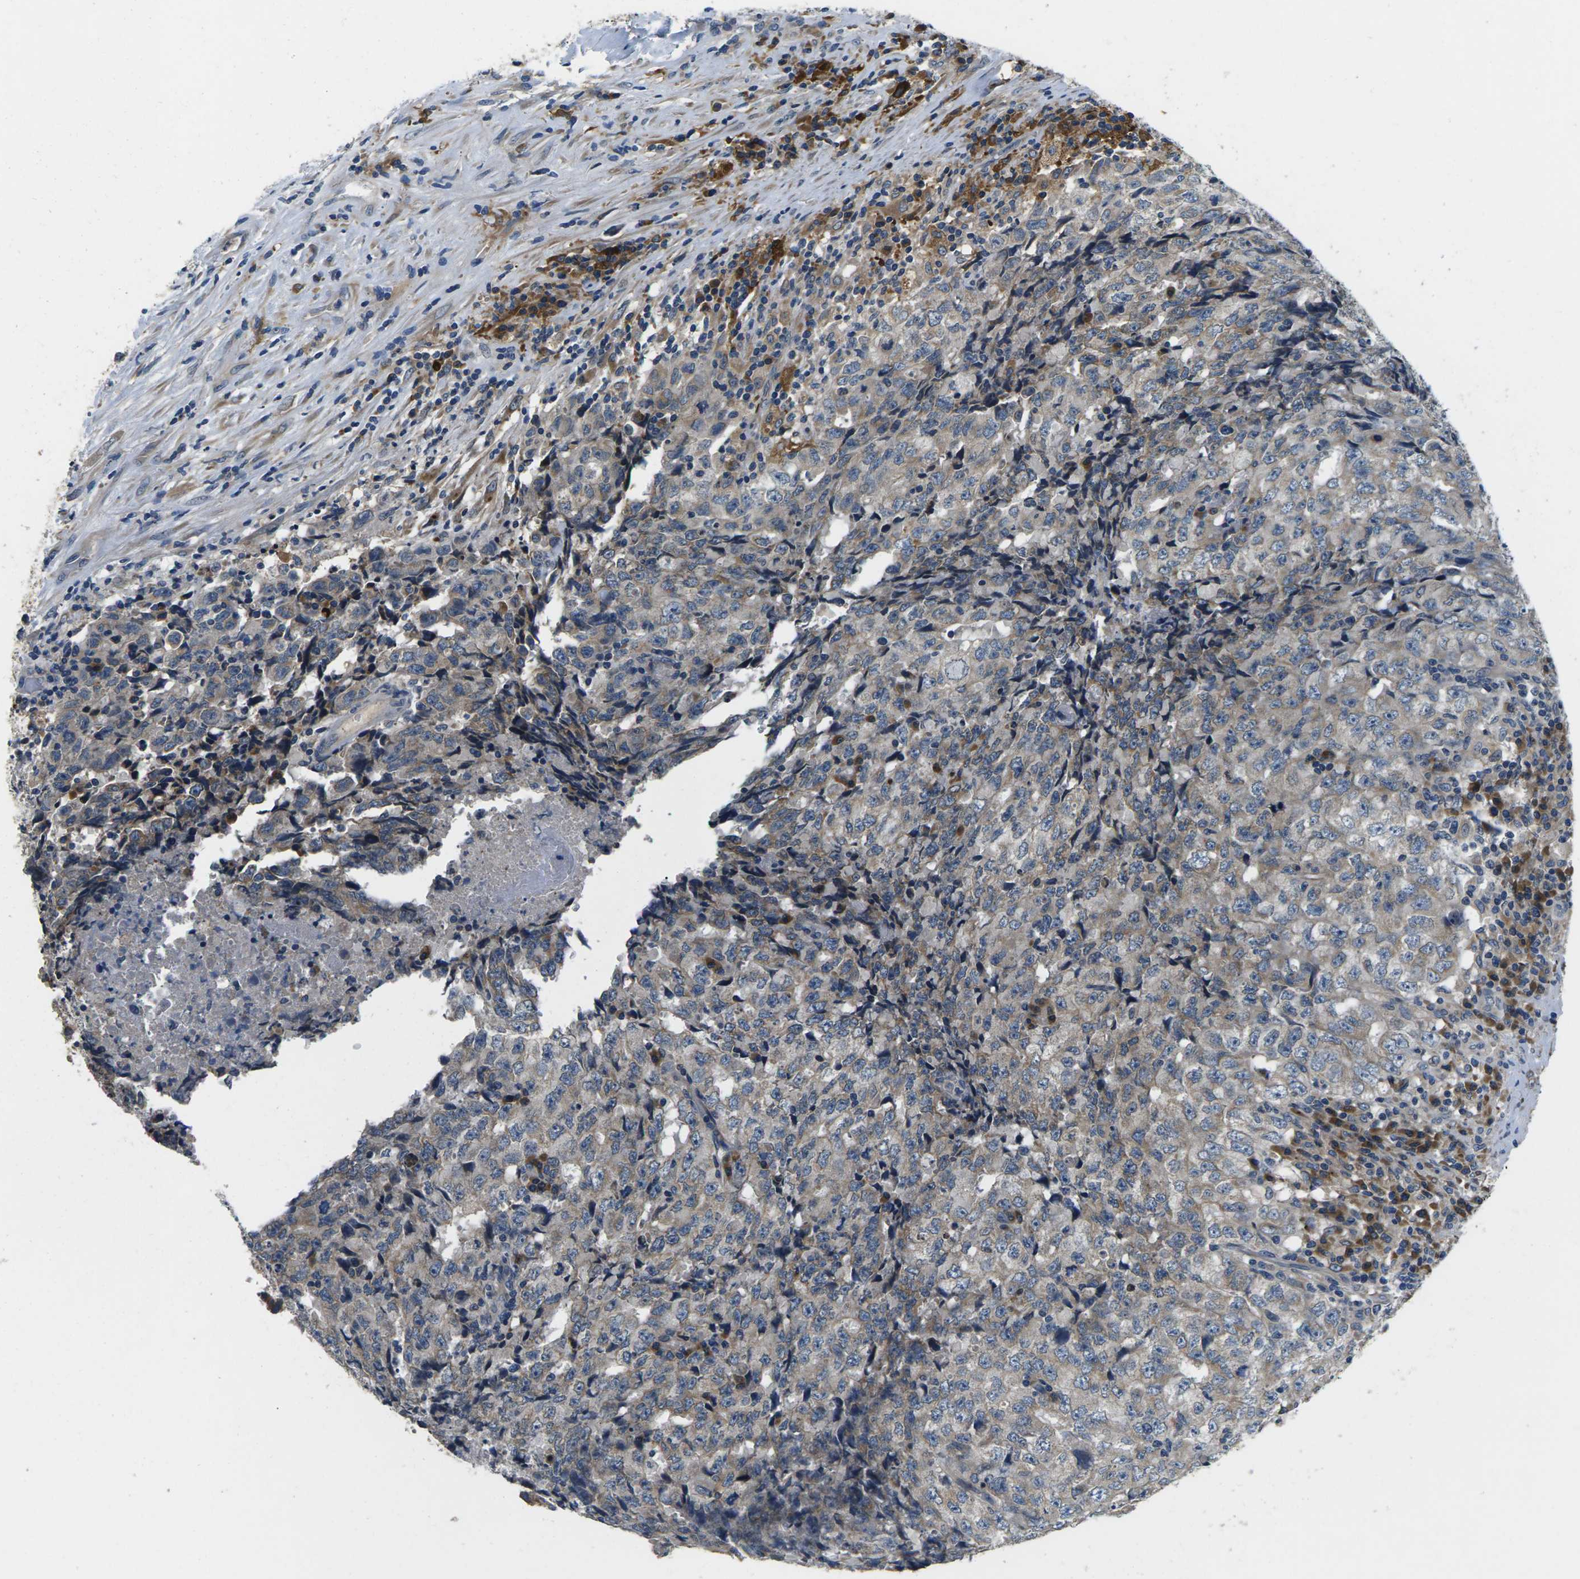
{"staining": {"intensity": "weak", "quantity": "25%-75%", "location": "cytoplasmic/membranous"}, "tissue": "testis cancer", "cell_type": "Tumor cells", "image_type": "cancer", "snomed": [{"axis": "morphology", "description": "Necrosis, NOS"}, {"axis": "morphology", "description": "Carcinoma, Embryonal, NOS"}, {"axis": "topography", "description": "Testis"}], "caption": "Testis embryonal carcinoma stained with a brown dye displays weak cytoplasmic/membranous positive positivity in about 25%-75% of tumor cells.", "gene": "ERGIC3", "patient": {"sex": "male", "age": 19}}